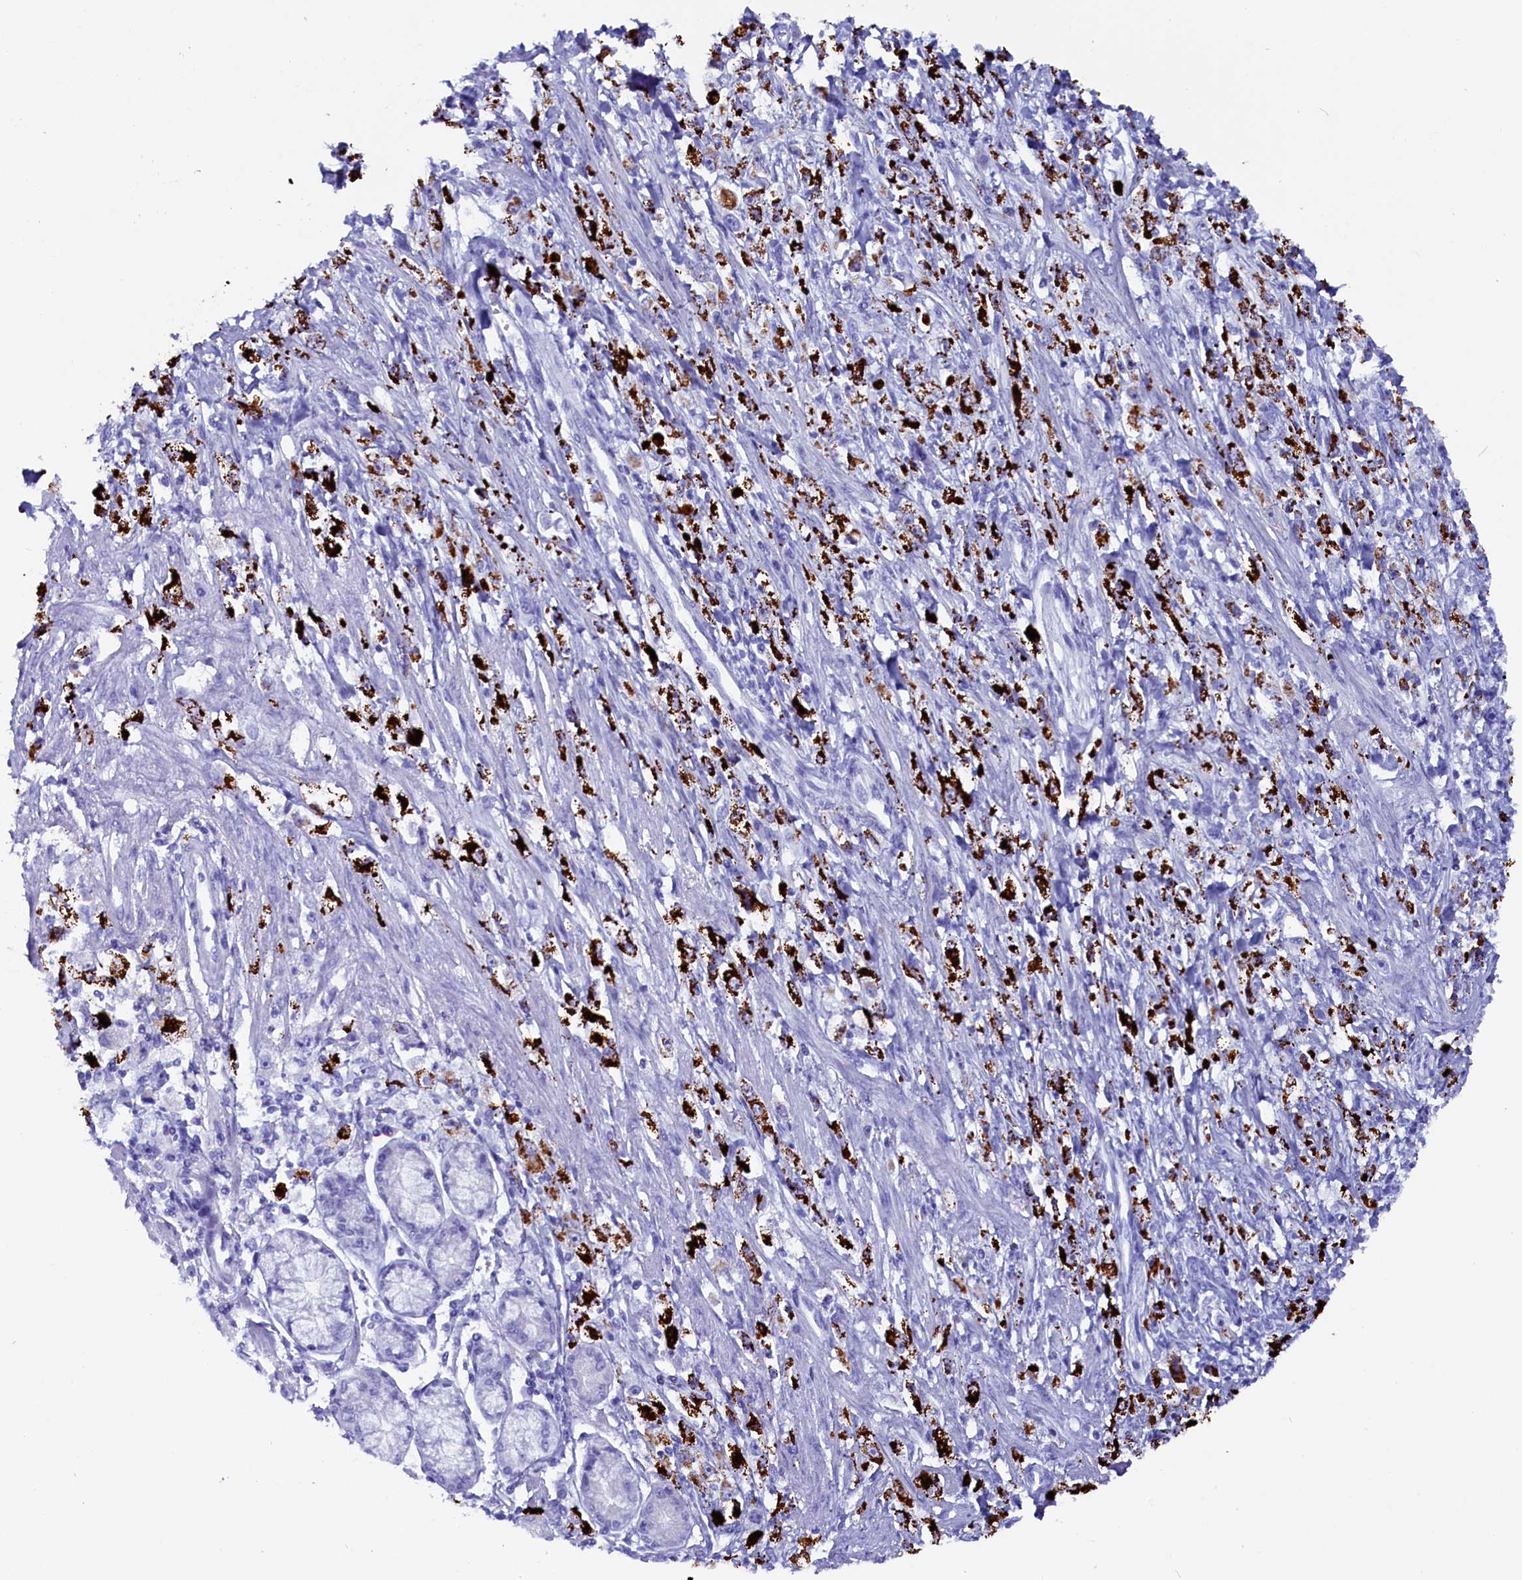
{"staining": {"intensity": "strong", "quantity": ">75%", "location": "cytoplasmic/membranous"}, "tissue": "stomach cancer", "cell_type": "Tumor cells", "image_type": "cancer", "snomed": [{"axis": "morphology", "description": "Adenocarcinoma, NOS"}, {"axis": "topography", "description": "Stomach"}], "caption": "This is a histology image of IHC staining of stomach adenocarcinoma, which shows strong expression in the cytoplasmic/membranous of tumor cells.", "gene": "ANKRD29", "patient": {"sex": "female", "age": 59}}